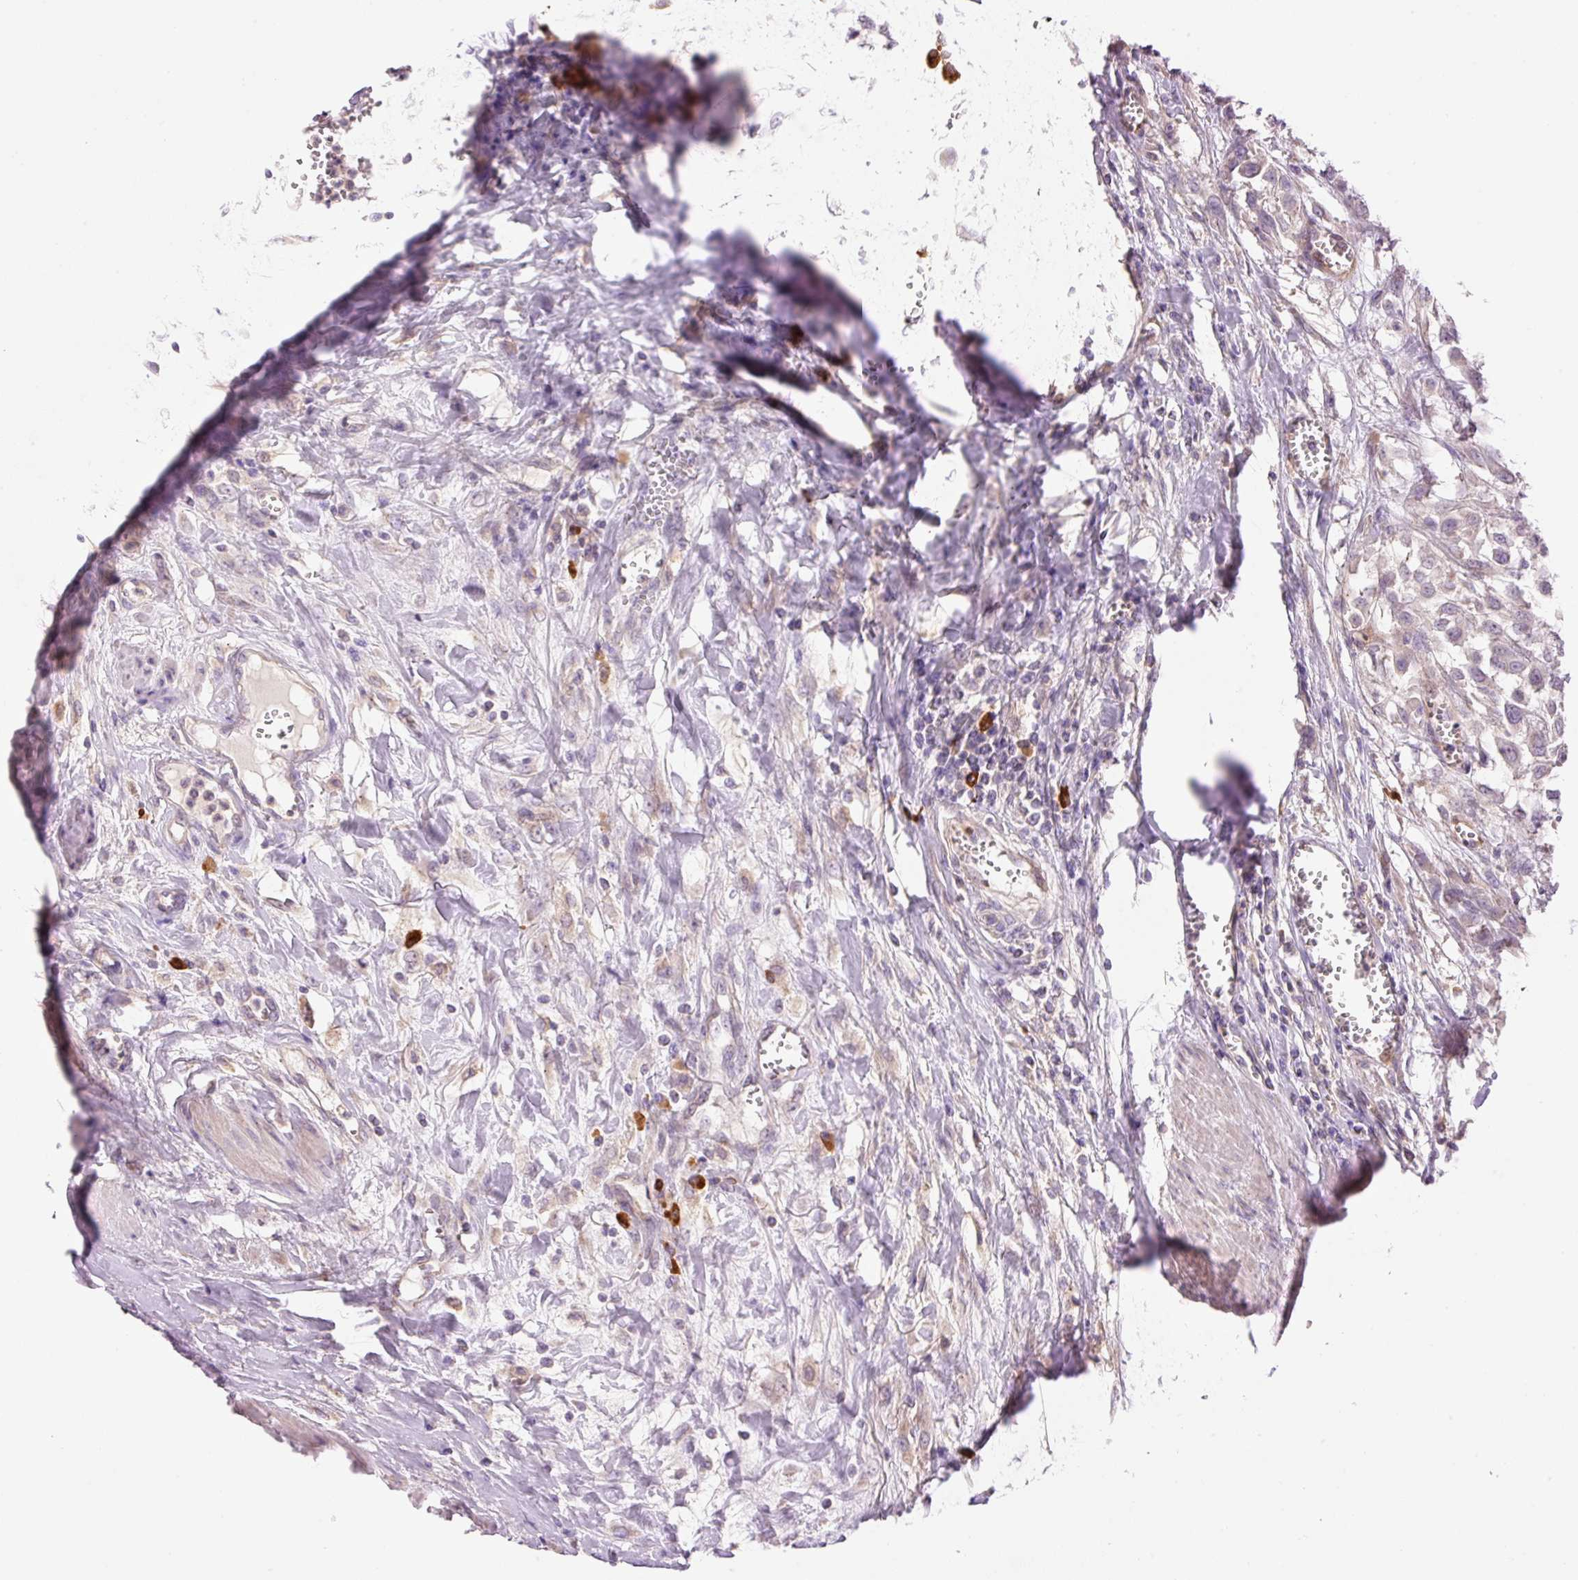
{"staining": {"intensity": "negative", "quantity": "none", "location": "none"}, "tissue": "urothelial cancer", "cell_type": "Tumor cells", "image_type": "cancer", "snomed": [{"axis": "morphology", "description": "Urothelial carcinoma, High grade"}, {"axis": "topography", "description": "Urinary bladder"}], "caption": "Tumor cells show no significant positivity in high-grade urothelial carcinoma. The staining was performed using DAB to visualize the protein expression in brown, while the nuclei were stained in blue with hematoxylin (Magnification: 20x).", "gene": "PNPLA5", "patient": {"sex": "male", "age": 57}}